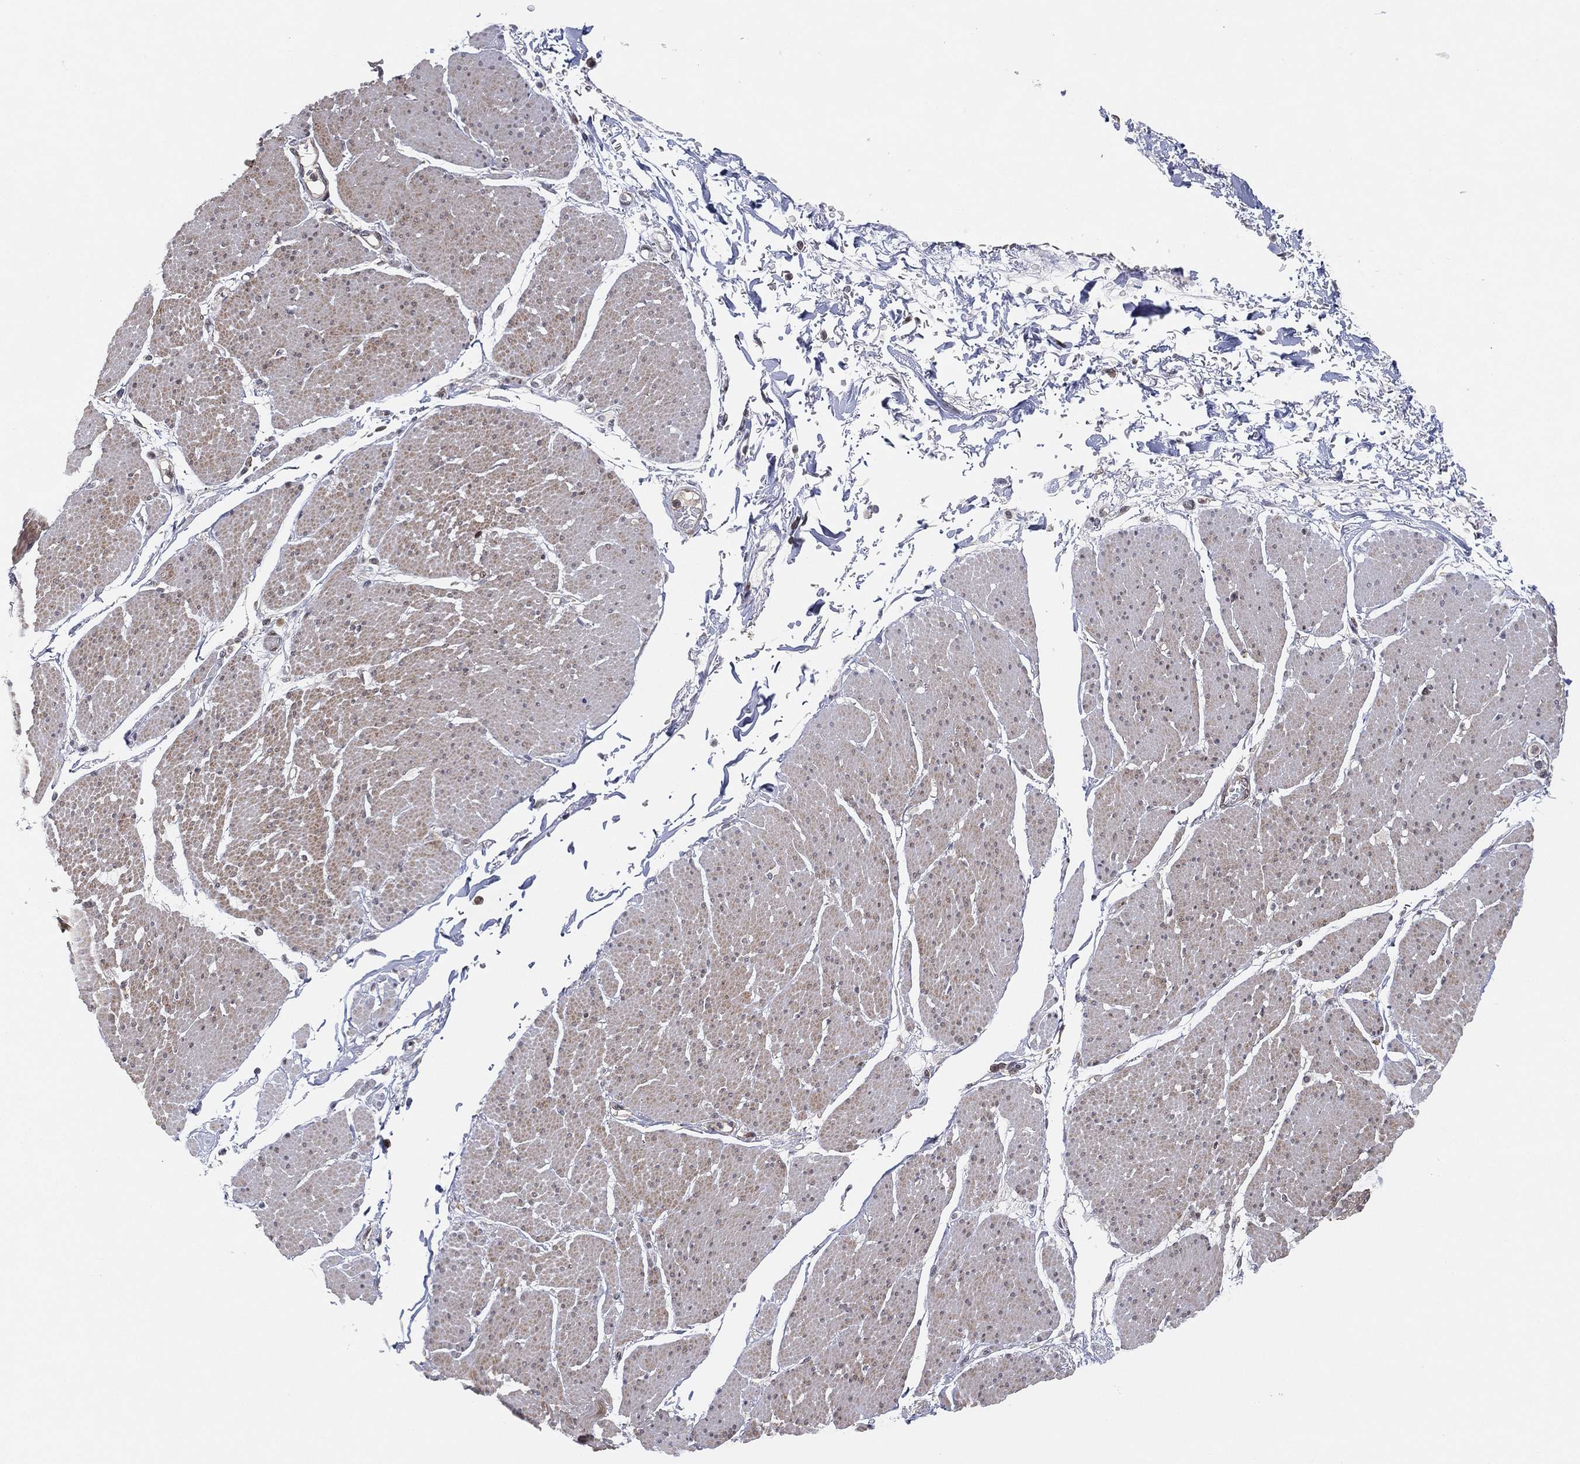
{"staining": {"intensity": "moderate", "quantity": "25%-75%", "location": "cytoplasmic/membranous"}, "tissue": "smooth muscle", "cell_type": "Smooth muscle cells", "image_type": "normal", "snomed": [{"axis": "morphology", "description": "Normal tissue, NOS"}, {"axis": "topography", "description": "Smooth muscle"}, {"axis": "topography", "description": "Anal"}], "caption": "This micrograph demonstrates immunohistochemistry staining of normal human smooth muscle, with medium moderate cytoplasmic/membranous positivity in about 25%-75% of smooth muscle cells.", "gene": "TMTC4", "patient": {"sex": "male", "age": 83}}